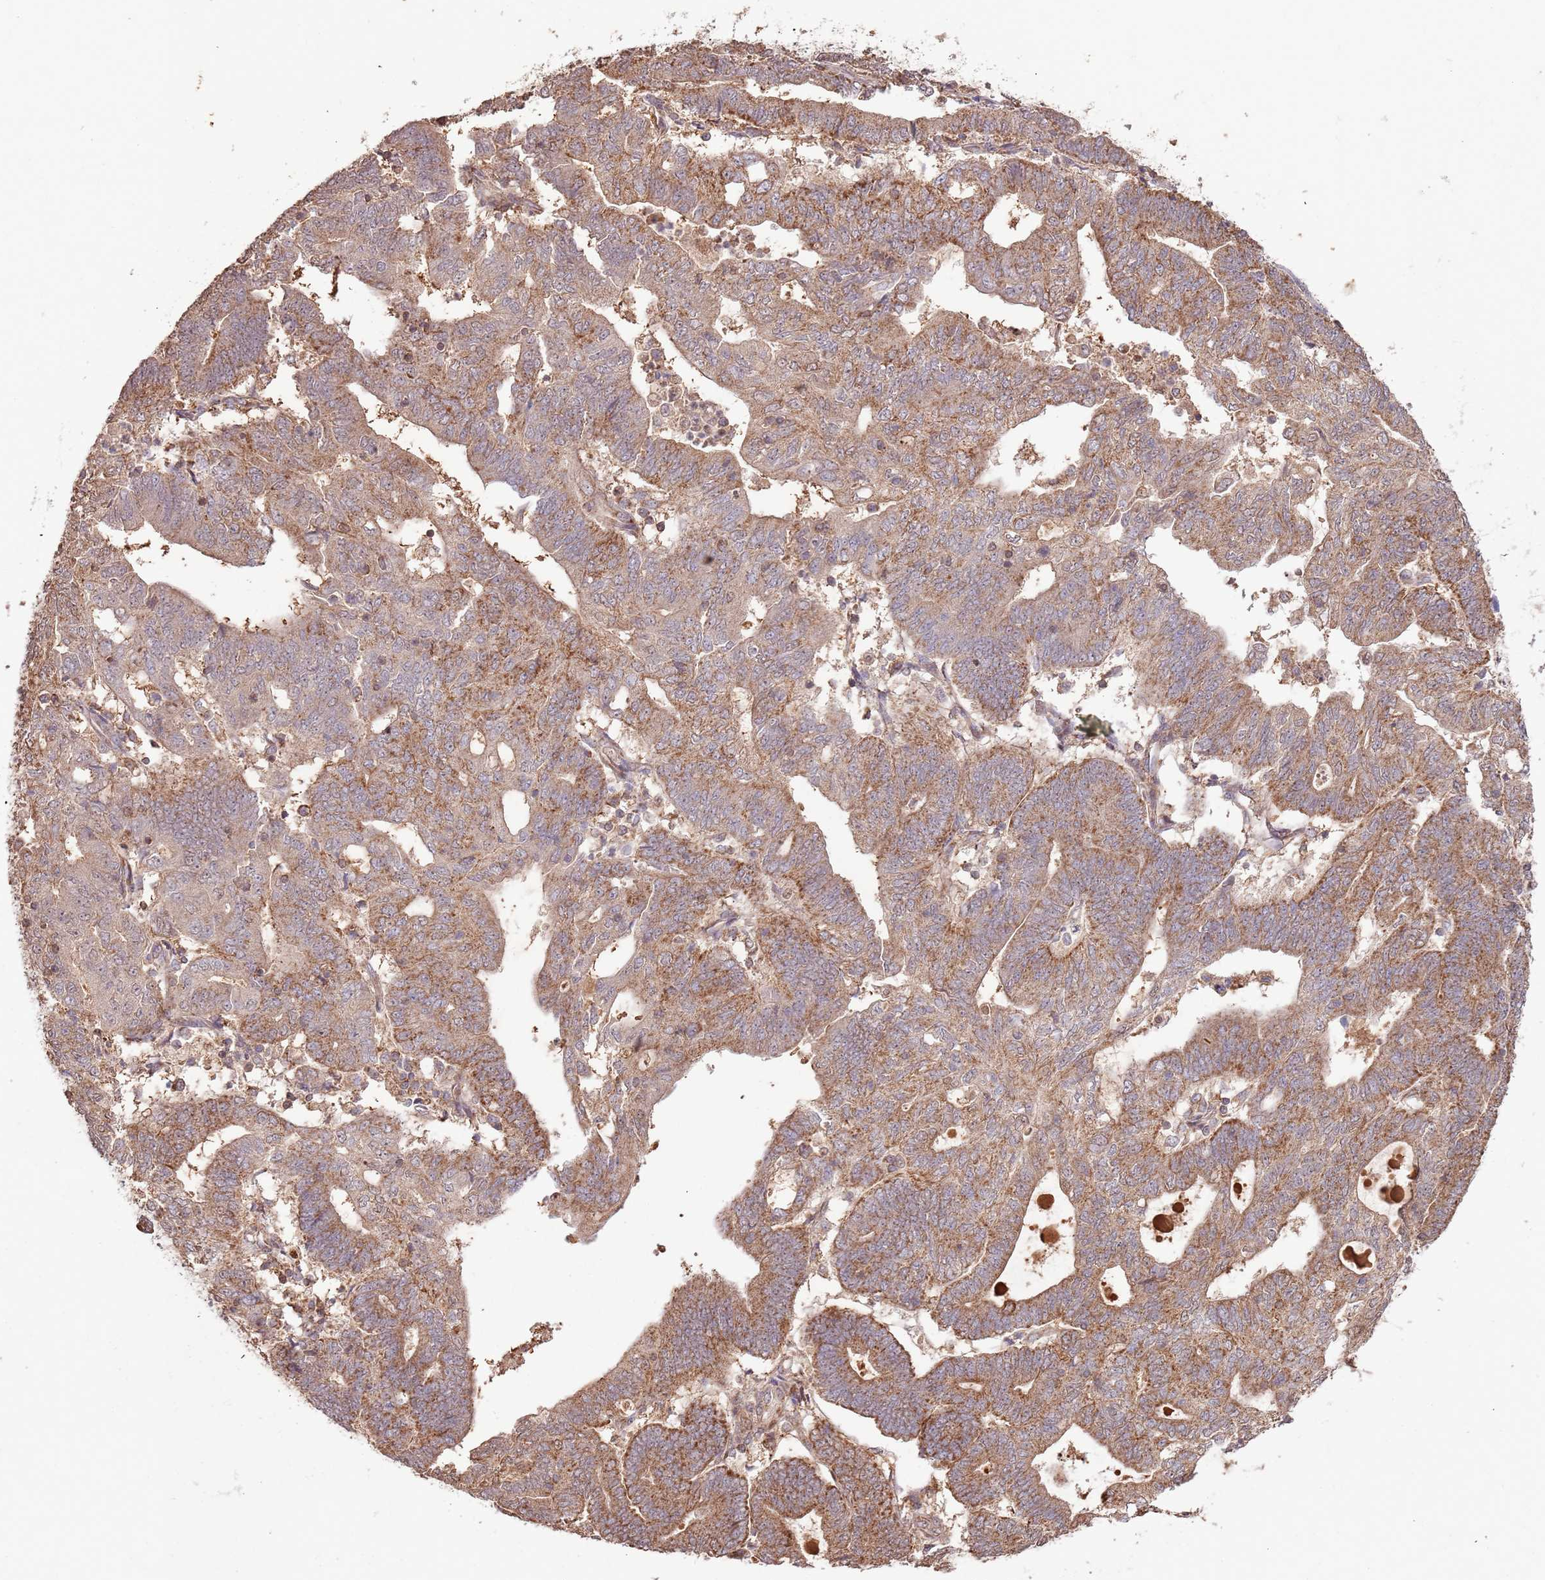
{"staining": {"intensity": "strong", "quantity": ">75%", "location": "cytoplasmic/membranous"}, "tissue": "endometrial cancer", "cell_type": "Tumor cells", "image_type": "cancer", "snomed": [{"axis": "morphology", "description": "Adenocarcinoma, NOS"}, {"axis": "topography", "description": "Endometrium"}], "caption": "Human endometrial cancer stained for a protein (brown) exhibits strong cytoplasmic/membranous positive staining in about >75% of tumor cells.", "gene": "IL17RD", "patient": {"sex": "female", "age": 70}}